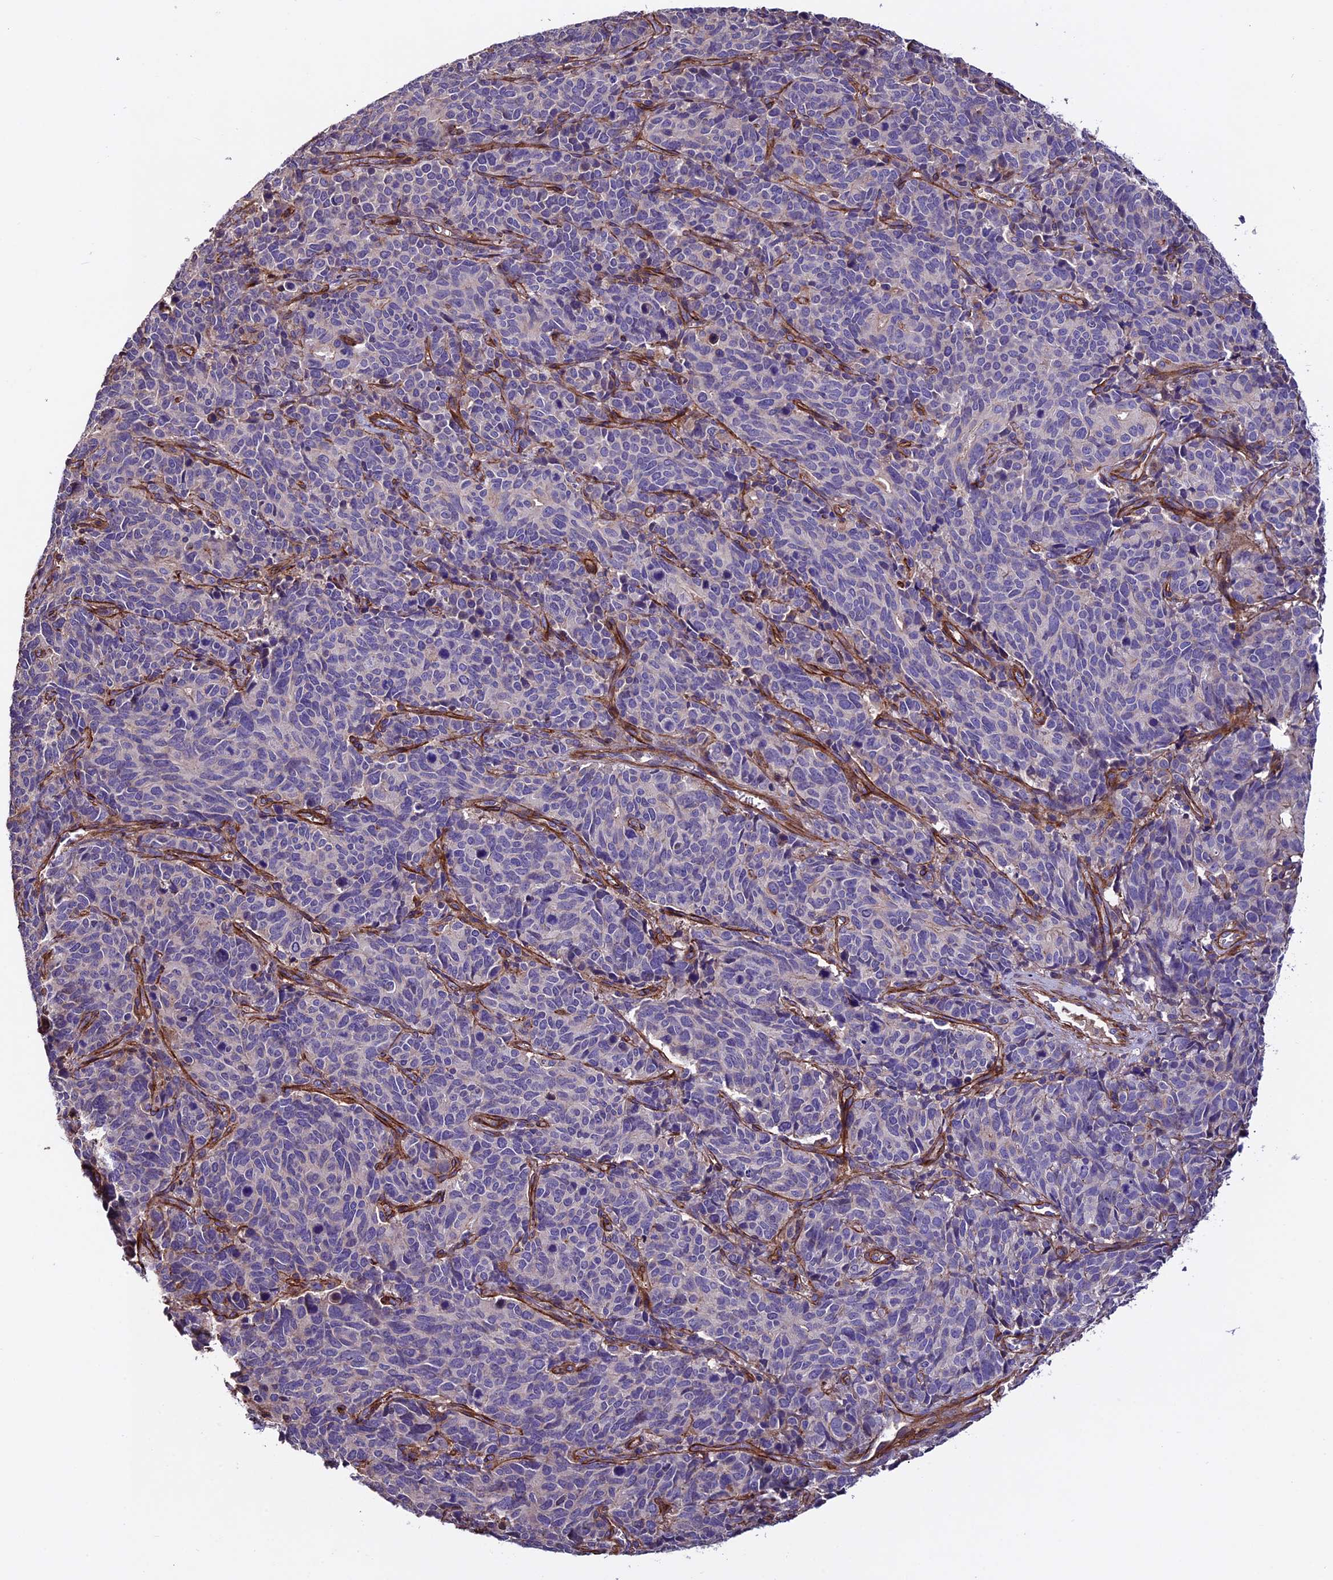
{"staining": {"intensity": "negative", "quantity": "none", "location": "none"}, "tissue": "cervical cancer", "cell_type": "Tumor cells", "image_type": "cancer", "snomed": [{"axis": "morphology", "description": "Squamous cell carcinoma, NOS"}, {"axis": "topography", "description": "Cervix"}], "caption": "Tumor cells show no significant positivity in cervical cancer. The staining is performed using DAB brown chromogen with nuclei counter-stained in using hematoxylin.", "gene": "EVA1B", "patient": {"sex": "female", "age": 60}}